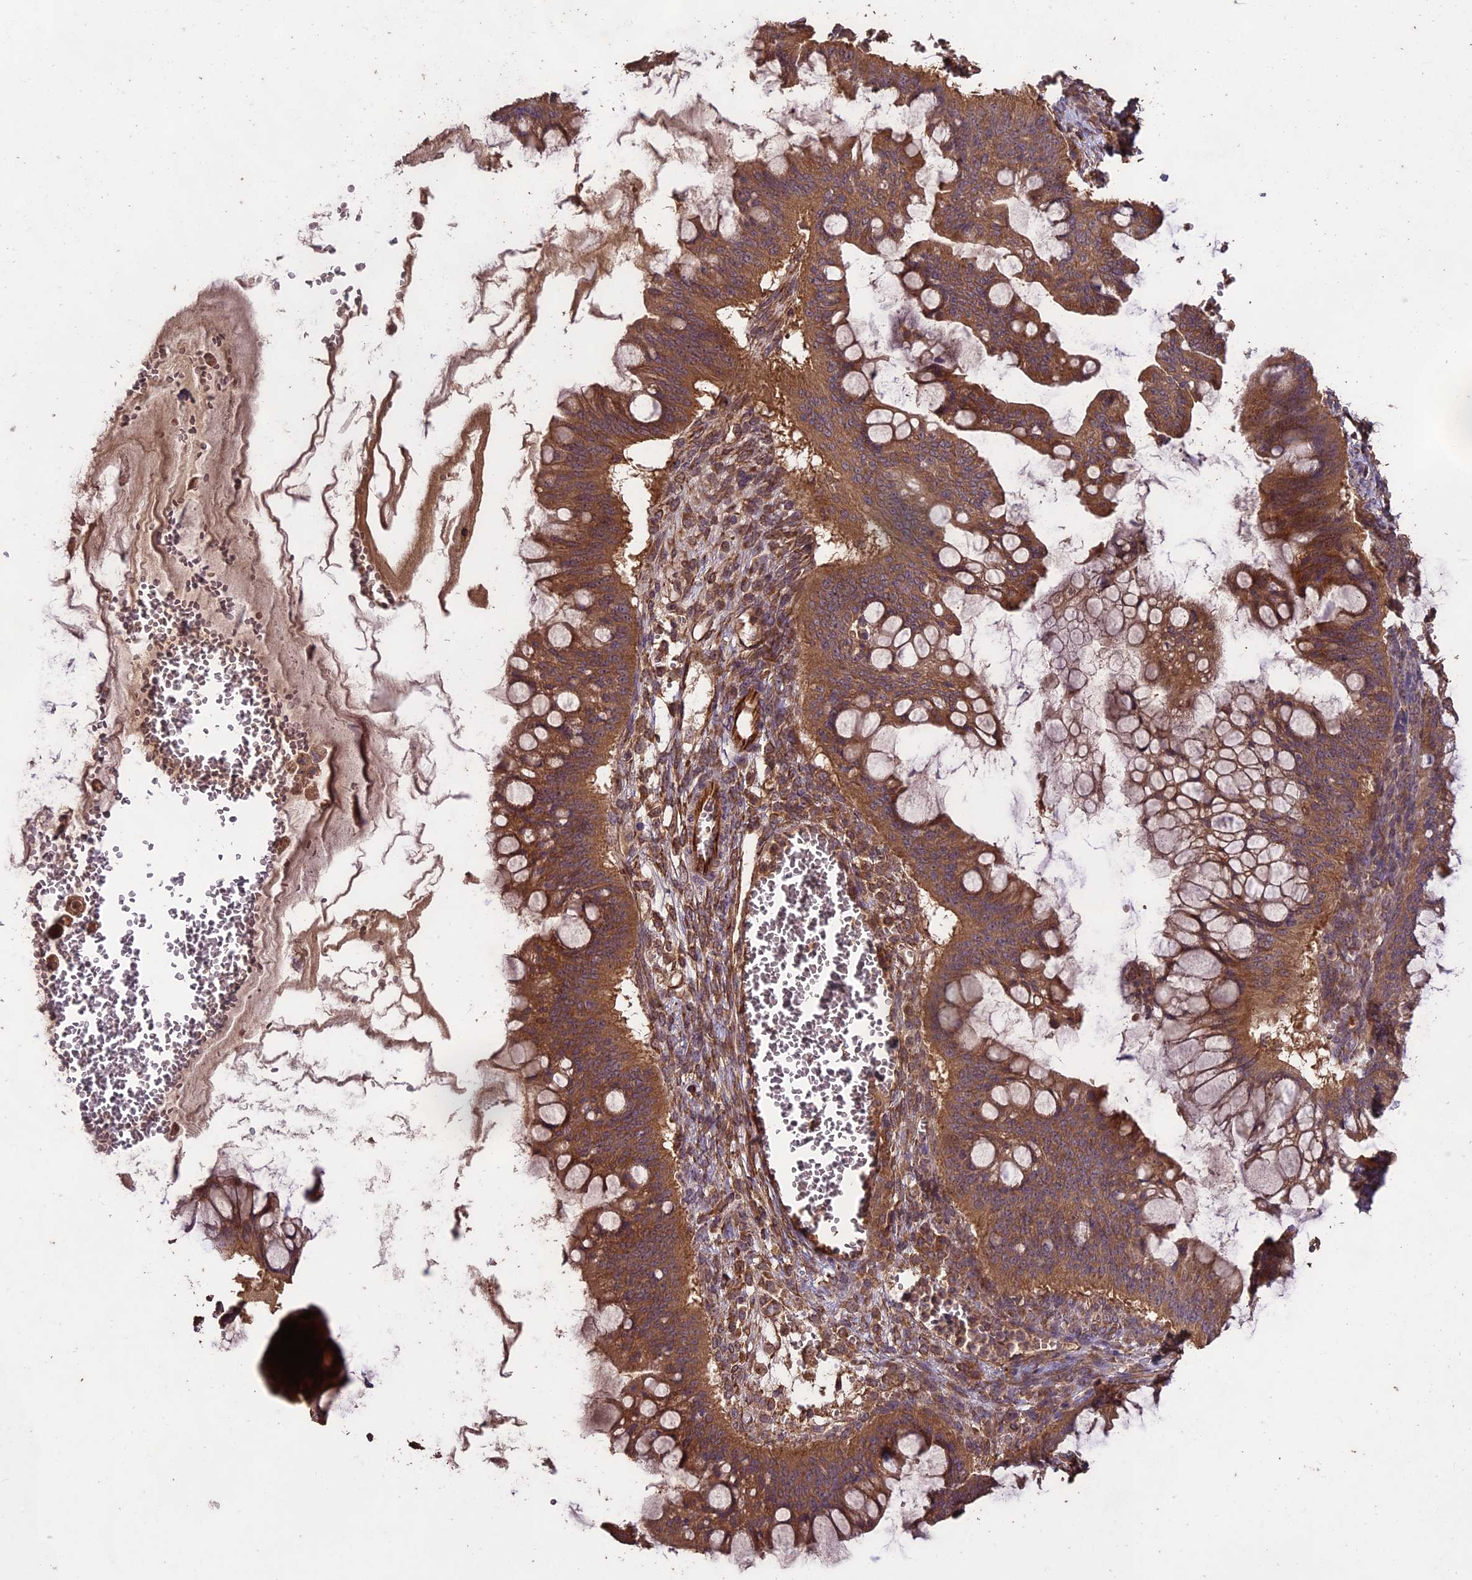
{"staining": {"intensity": "moderate", "quantity": ">75%", "location": "cytoplasmic/membranous"}, "tissue": "ovarian cancer", "cell_type": "Tumor cells", "image_type": "cancer", "snomed": [{"axis": "morphology", "description": "Cystadenocarcinoma, mucinous, NOS"}, {"axis": "topography", "description": "Ovary"}], "caption": "This photomicrograph displays immunohistochemistry (IHC) staining of human ovarian cancer, with medium moderate cytoplasmic/membranous positivity in approximately >75% of tumor cells.", "gene": "TTLL10", "patient": {"sex": "female", "age": 73}}